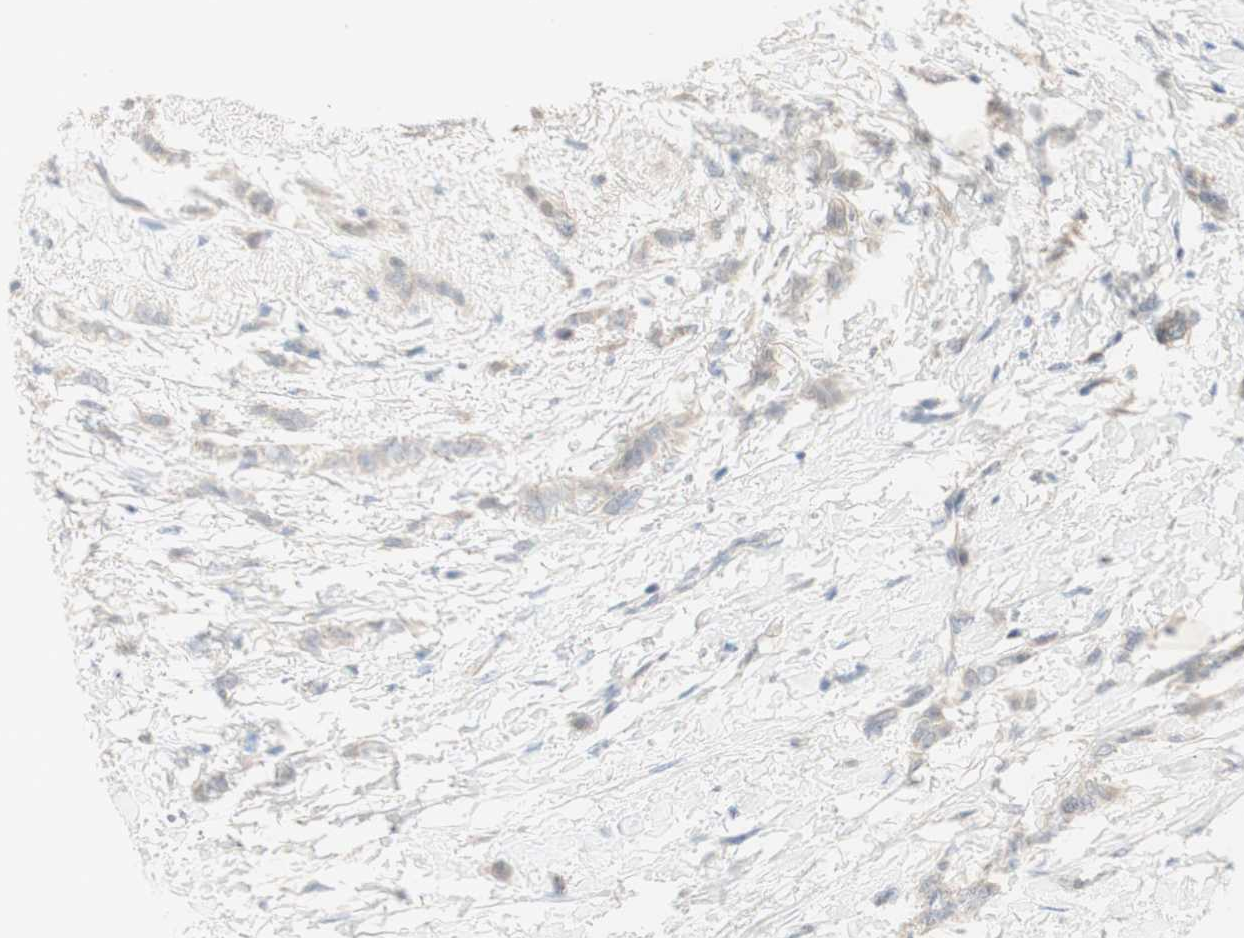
{"staining": {"intensity": "weak", "quantity": "<25%", "location": "cytoplasmic/membranous"}, "tissue": "breast cancer", "cell_type": "Tumor cells", "image_type": "cancer", "snomed": [{"axis": "morphology", "description": "Lobular carcinoma, in situ"}, {"axis": "morphology", "description": "Lobular carcinoma"}, {"axis": "topography", "description": "Breast"}], "caption": "The immunohistochemistry (IHC) image has no significant expression in tumor cells of breast cancer tissue.", "gene": "RFNG", "patient": {"sex": "female", "age": 41}}